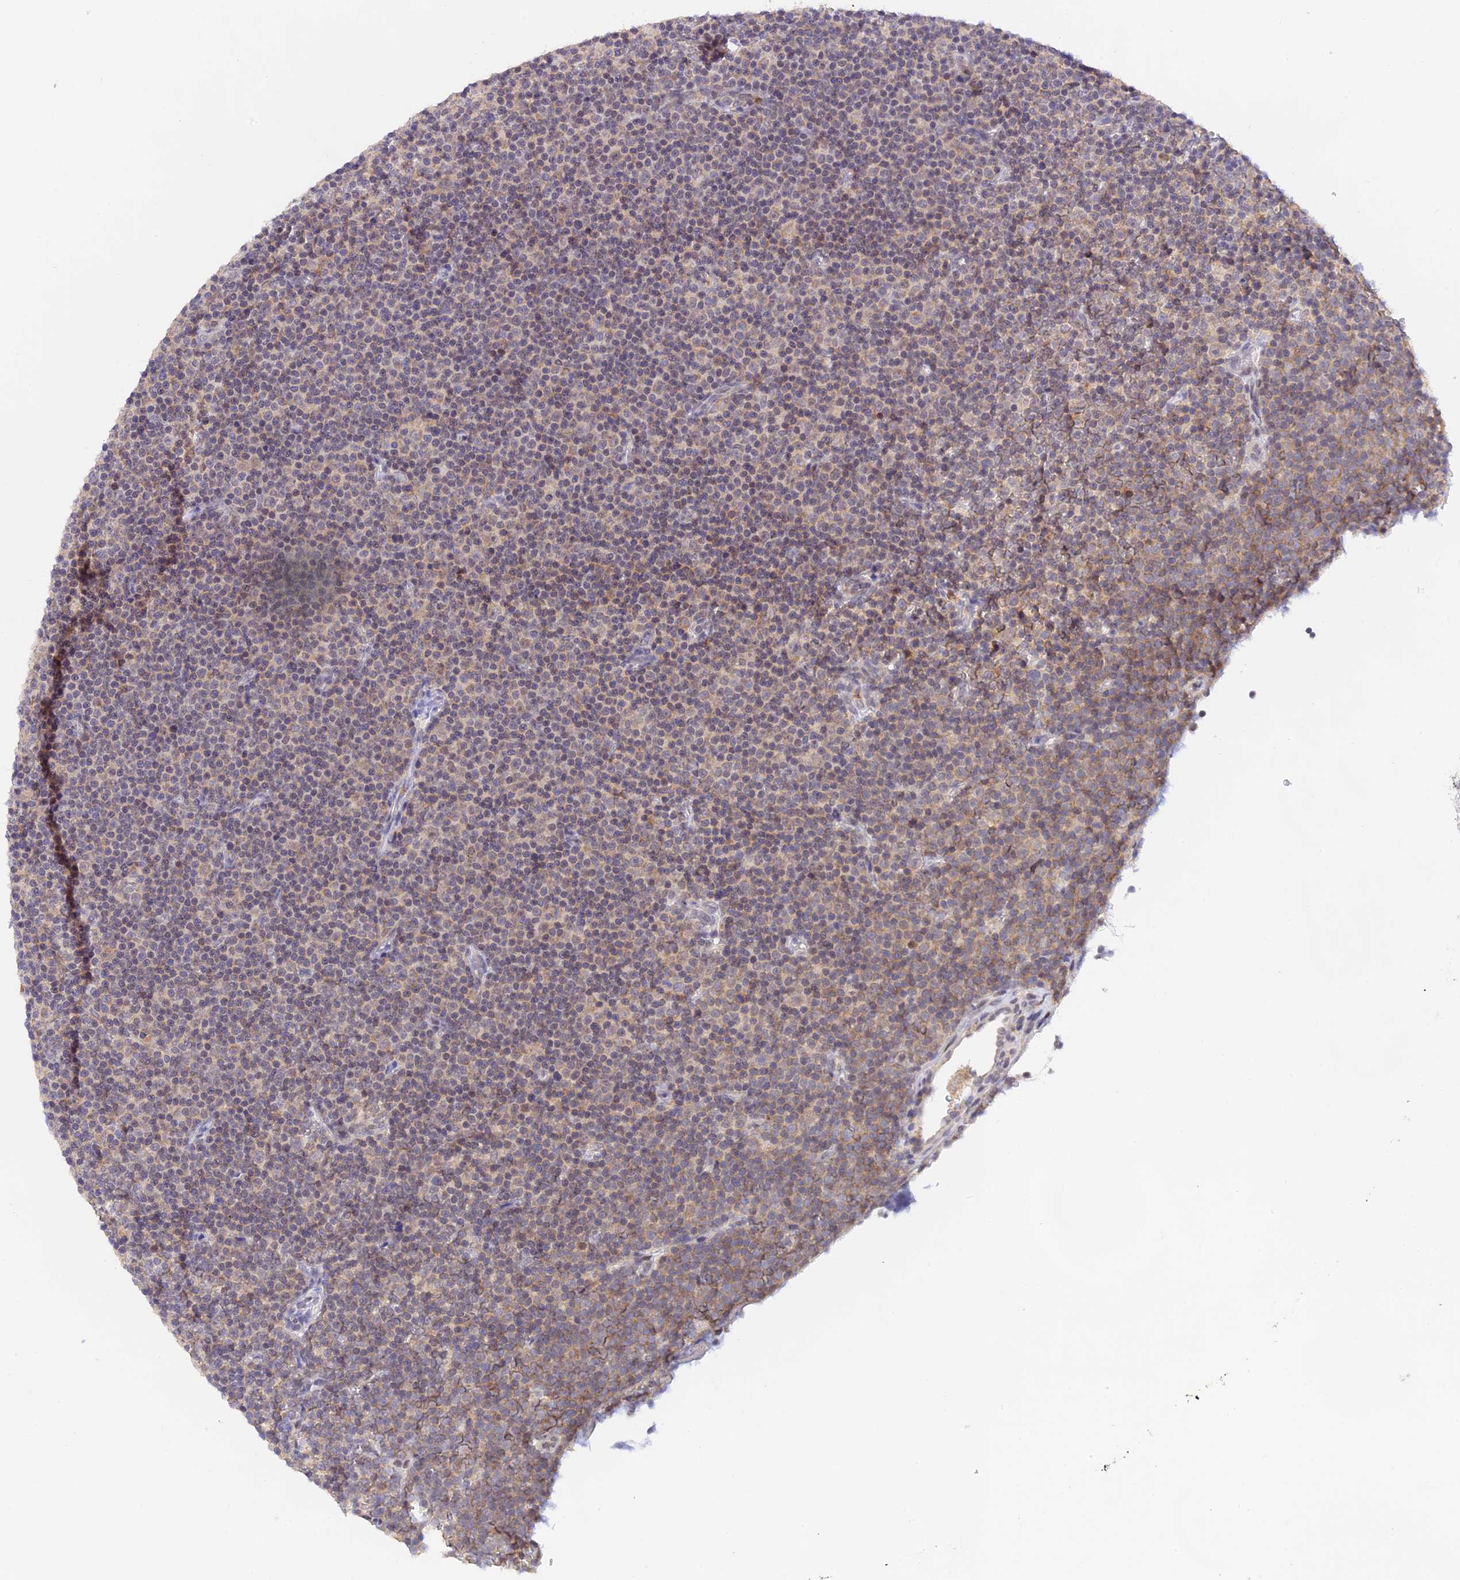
{"staining": {"intensity": "weak", "quantity": "<25%", "location": "cytoplasmic/membranous"}, "tissue": "lymphoma", "cell_type": "Tumor cells", "image_type": "cancer", "snomed": [{"axis": "morphology", "description": "Malignant lymphoma, non-Hodgkin's type, Low grade"}, {"axis": "topography", "description": "Lymph node"}], "caption": "This is an immunohistochemistry (IHC) micrograph of lymphoma. There is no positivity in tumor cells.", "gene": "PEX16", "patient": {"sex": "female", "age": 67}}